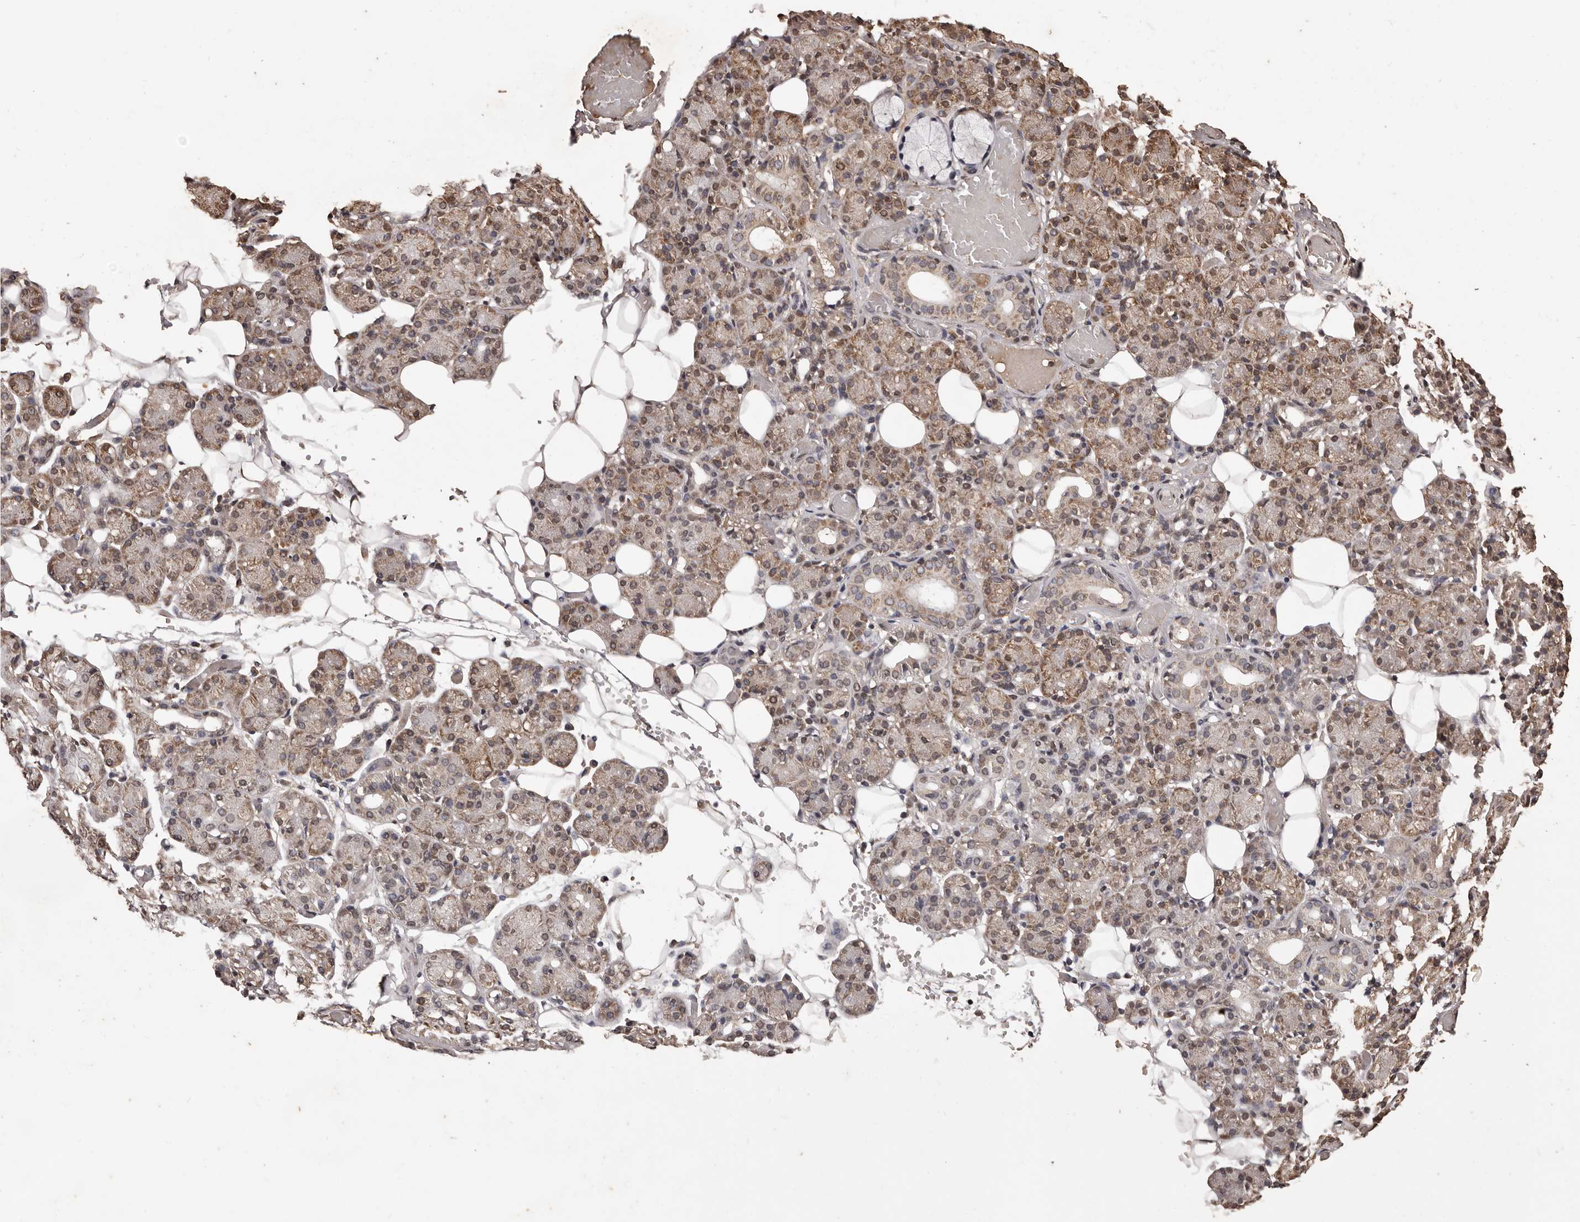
{"staining": {"intensity": "moderate", "quantity": "25%-75%", "location": "cytoplasmic/membranous,nuclear"}, "tissue": "salivary gland", "cell_type": "Glandular cells", "image_type": "normal", "snomed": [{"axis": "morphology", "description": "Normal tissue, NOS"}, {"axis": "topography", "description": "Salivary gland"}], "caption": "Immunohistochemical staining of unremarkable salivary gland shows moderate cytoplasmic/membranous,nuclear protein positivity in about 25%-75% of glandular cells.", "gene": "NAV1", "patient": {"sex": "male", "age": 63}}